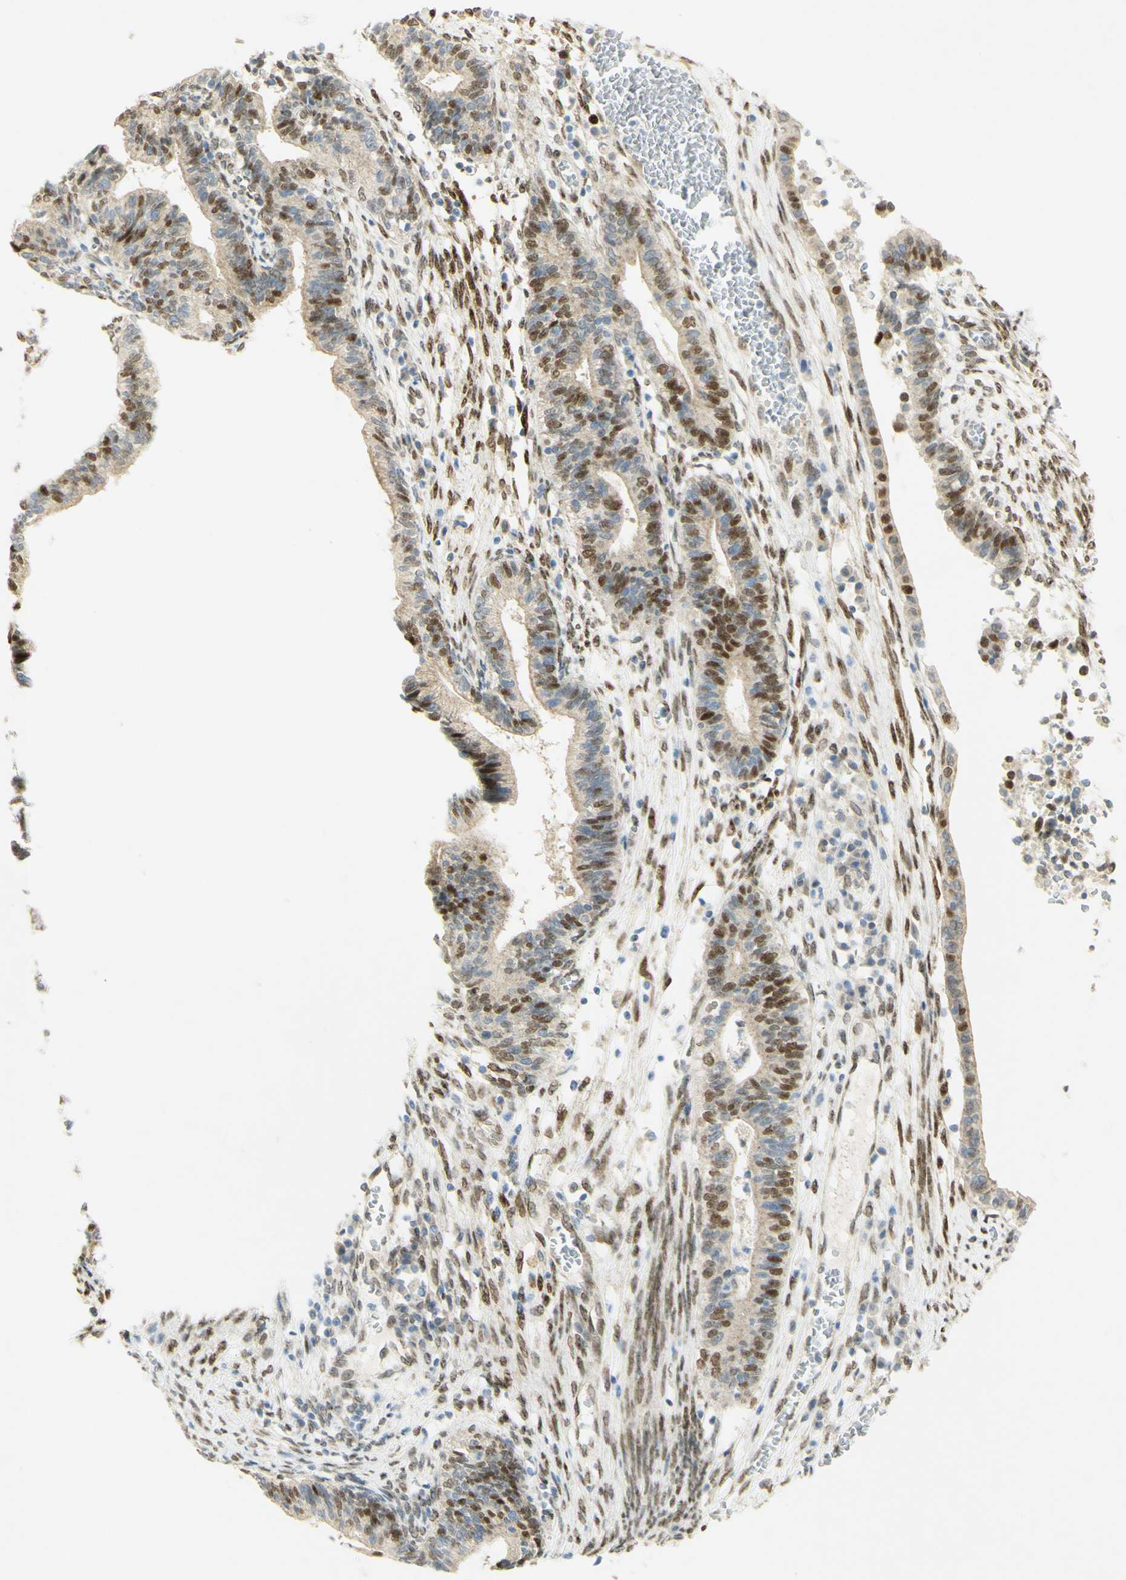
{"staining": {"intensity": "strong", "quantity": "25%-75%", "location": "nuclear"}, "tissue": "cervical cancer", "cell_type": "Tumor cells", "image_type": "cancer", "snomed": [{"axis": "morphology", "description": "Adenocarcinoma, NOS"}, {"axis": "topography", "description": "Cervix"}], "caption": "This photomicrograph demonstrates cervical adenocarcinoma stained with IHC to label a protein in brown. The nuclear of tumor cells show strong positivity for the protein. Nuclei are counter-stained blue.", "gene": "E2F1", "patient": {"sex": "female", "age": 44}}